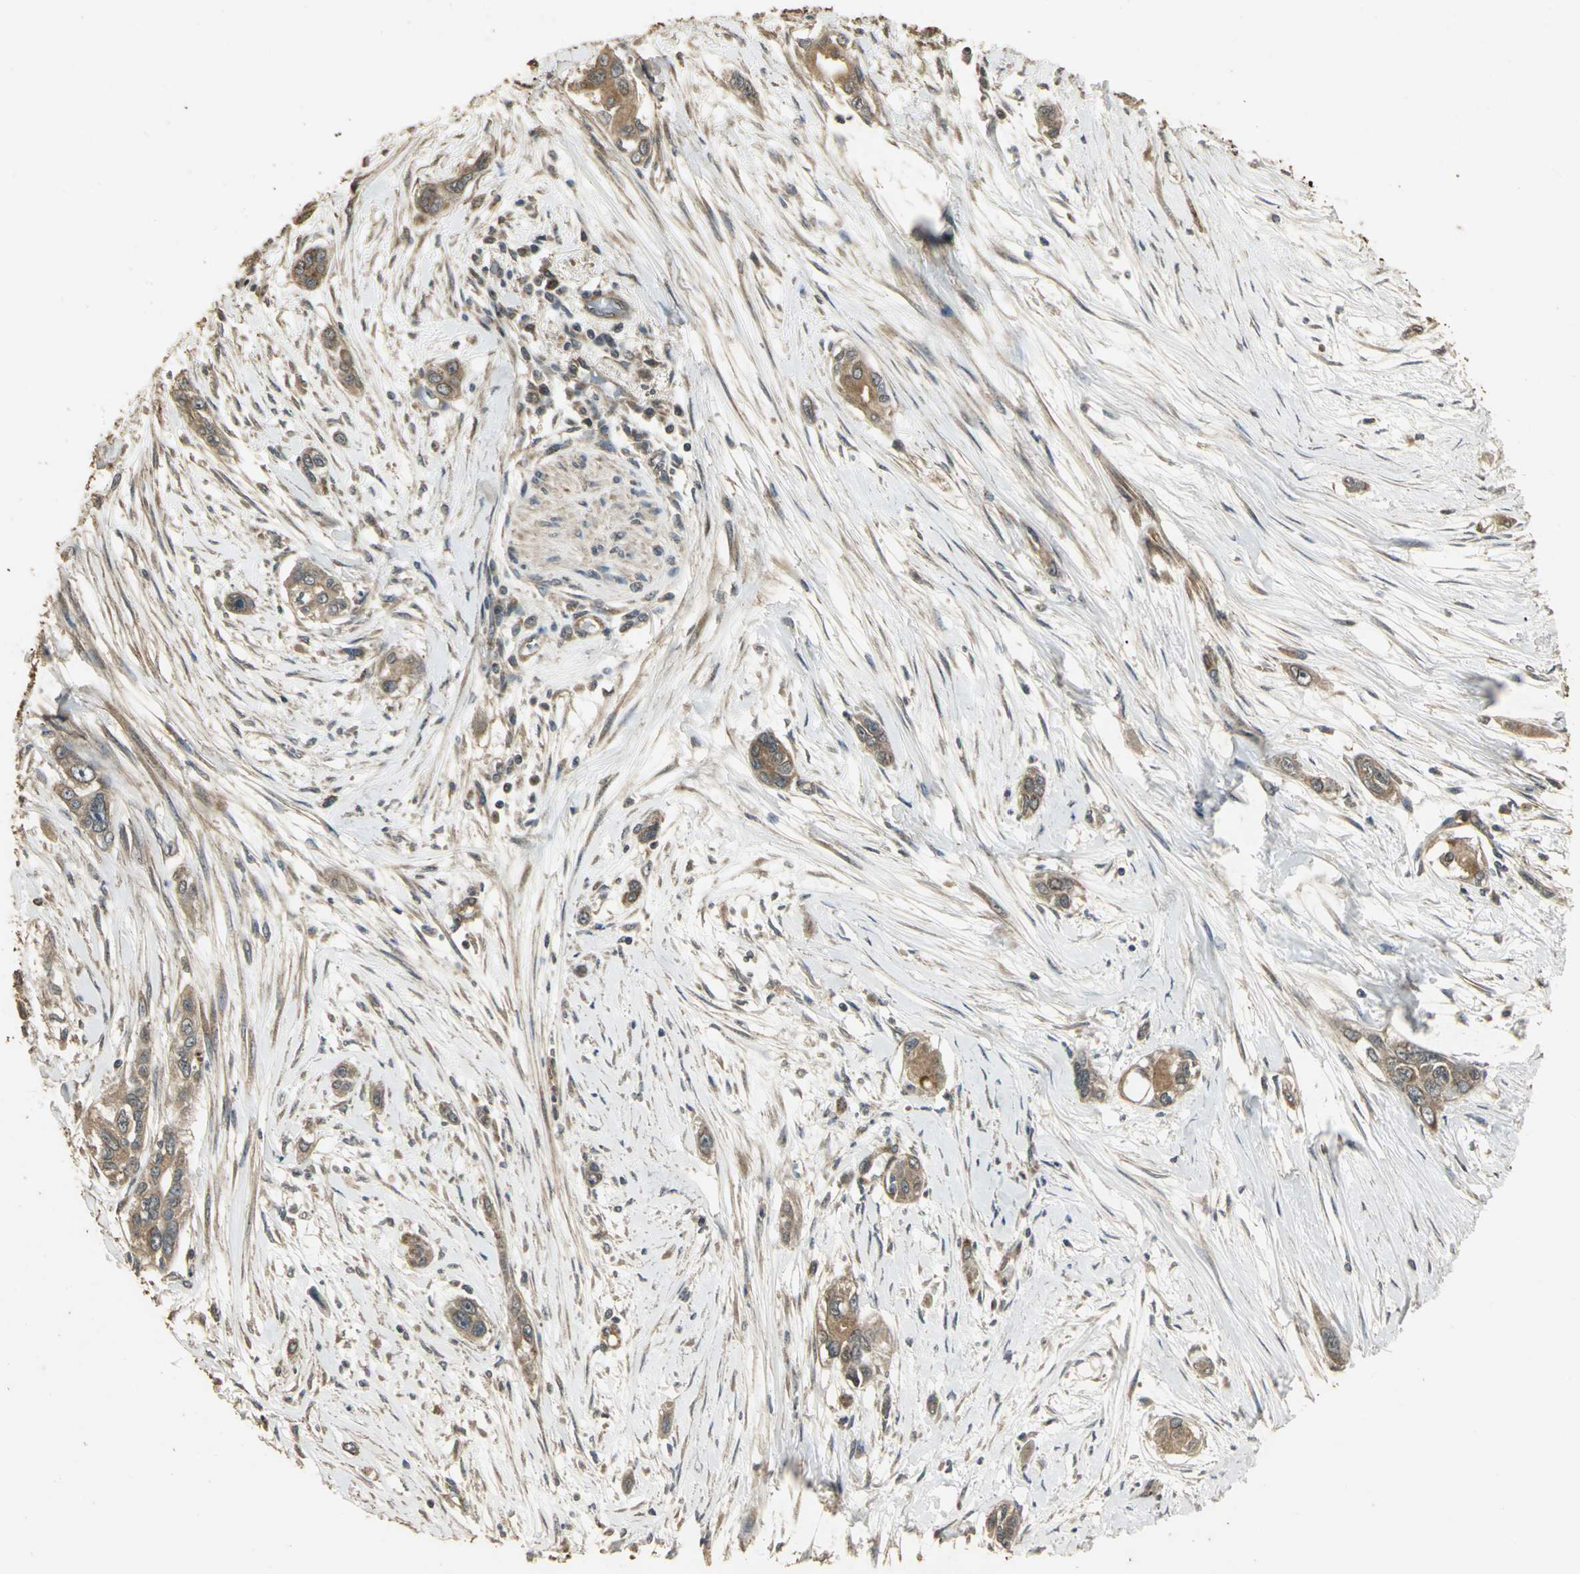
{"staining": {"intensity": "moderate", "quantity": ">75%", "location": "cytoplasmic/membranous"}, "tissue": "pancreatic cancer", "cell_type": "Tumor cells", "image_type": "cancer", "snomed": [{"axis": "morphology", "description": "Adenocarcinoma, NOS"}, {"axis": "topography", "description": "Pancreas"}], "caption": "Moderate cytoplasmic/membranous expression is present in about >75% of tumor cells in pancreatic adenocarcinoma. (IHC, brightfield microscopy, high magnification).", "gene": "KANK1", "patient": {"sex": "female", "age": 60}}